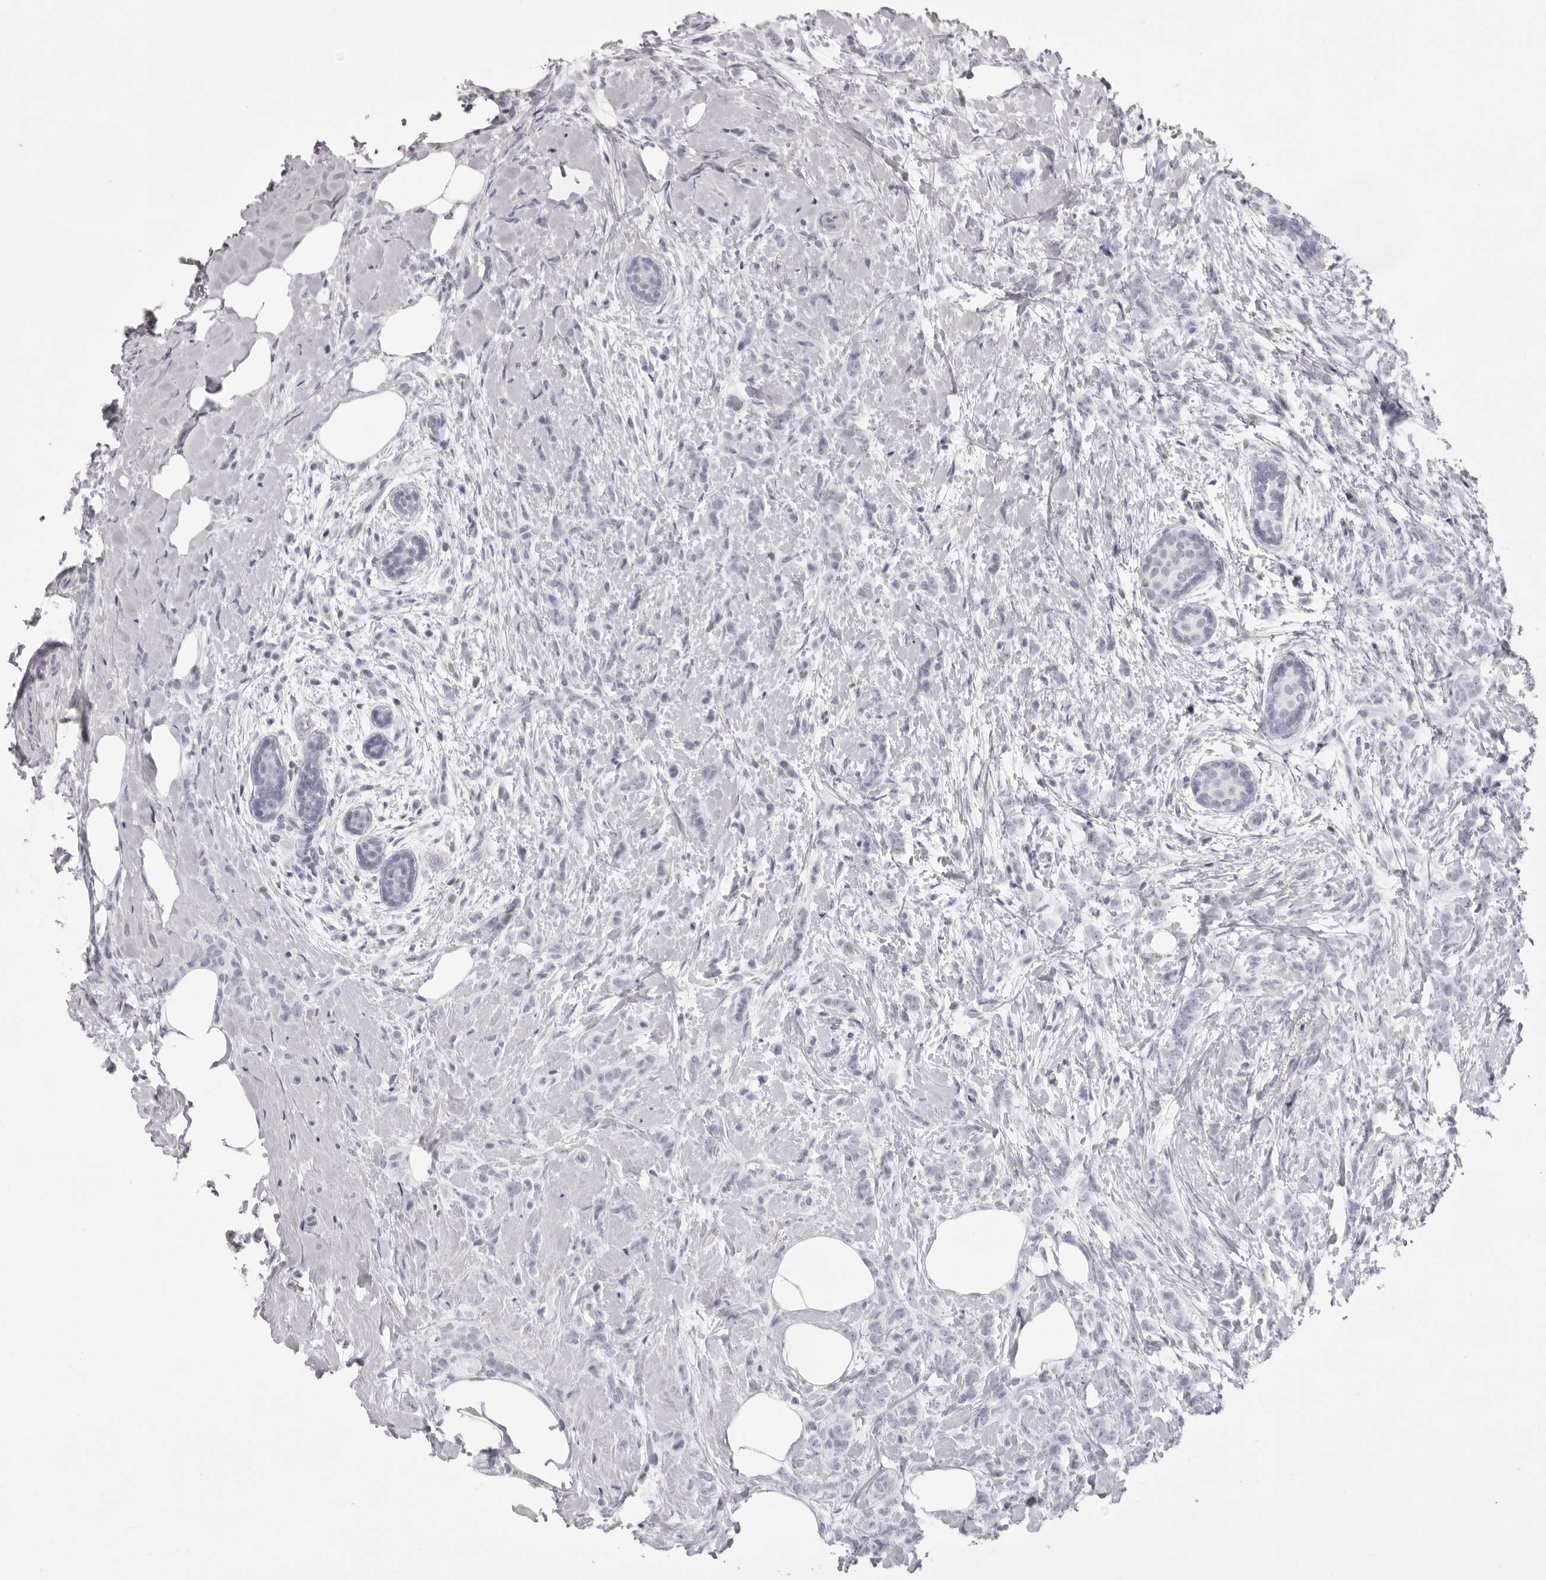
{"staining": {"intensity": "negative", "quantity": "none", "location": "none"}, "tissue": "breast cancer", "cell_type": "Tumor cells", "image_type": "cancer", "snomed": [{"axis": "morphology", "description": "Lobular carcinoma, in situ"}, {"axis": "morphology", "description": "Lobular carcinoma"}, {"axis": "topography", "description": "Breast"}], "caption": "Tumor cells show no significant expression in breast lobular carcinoma.", "gene": "SPTA1", "patient": {"sex": "female", "age": 41}}